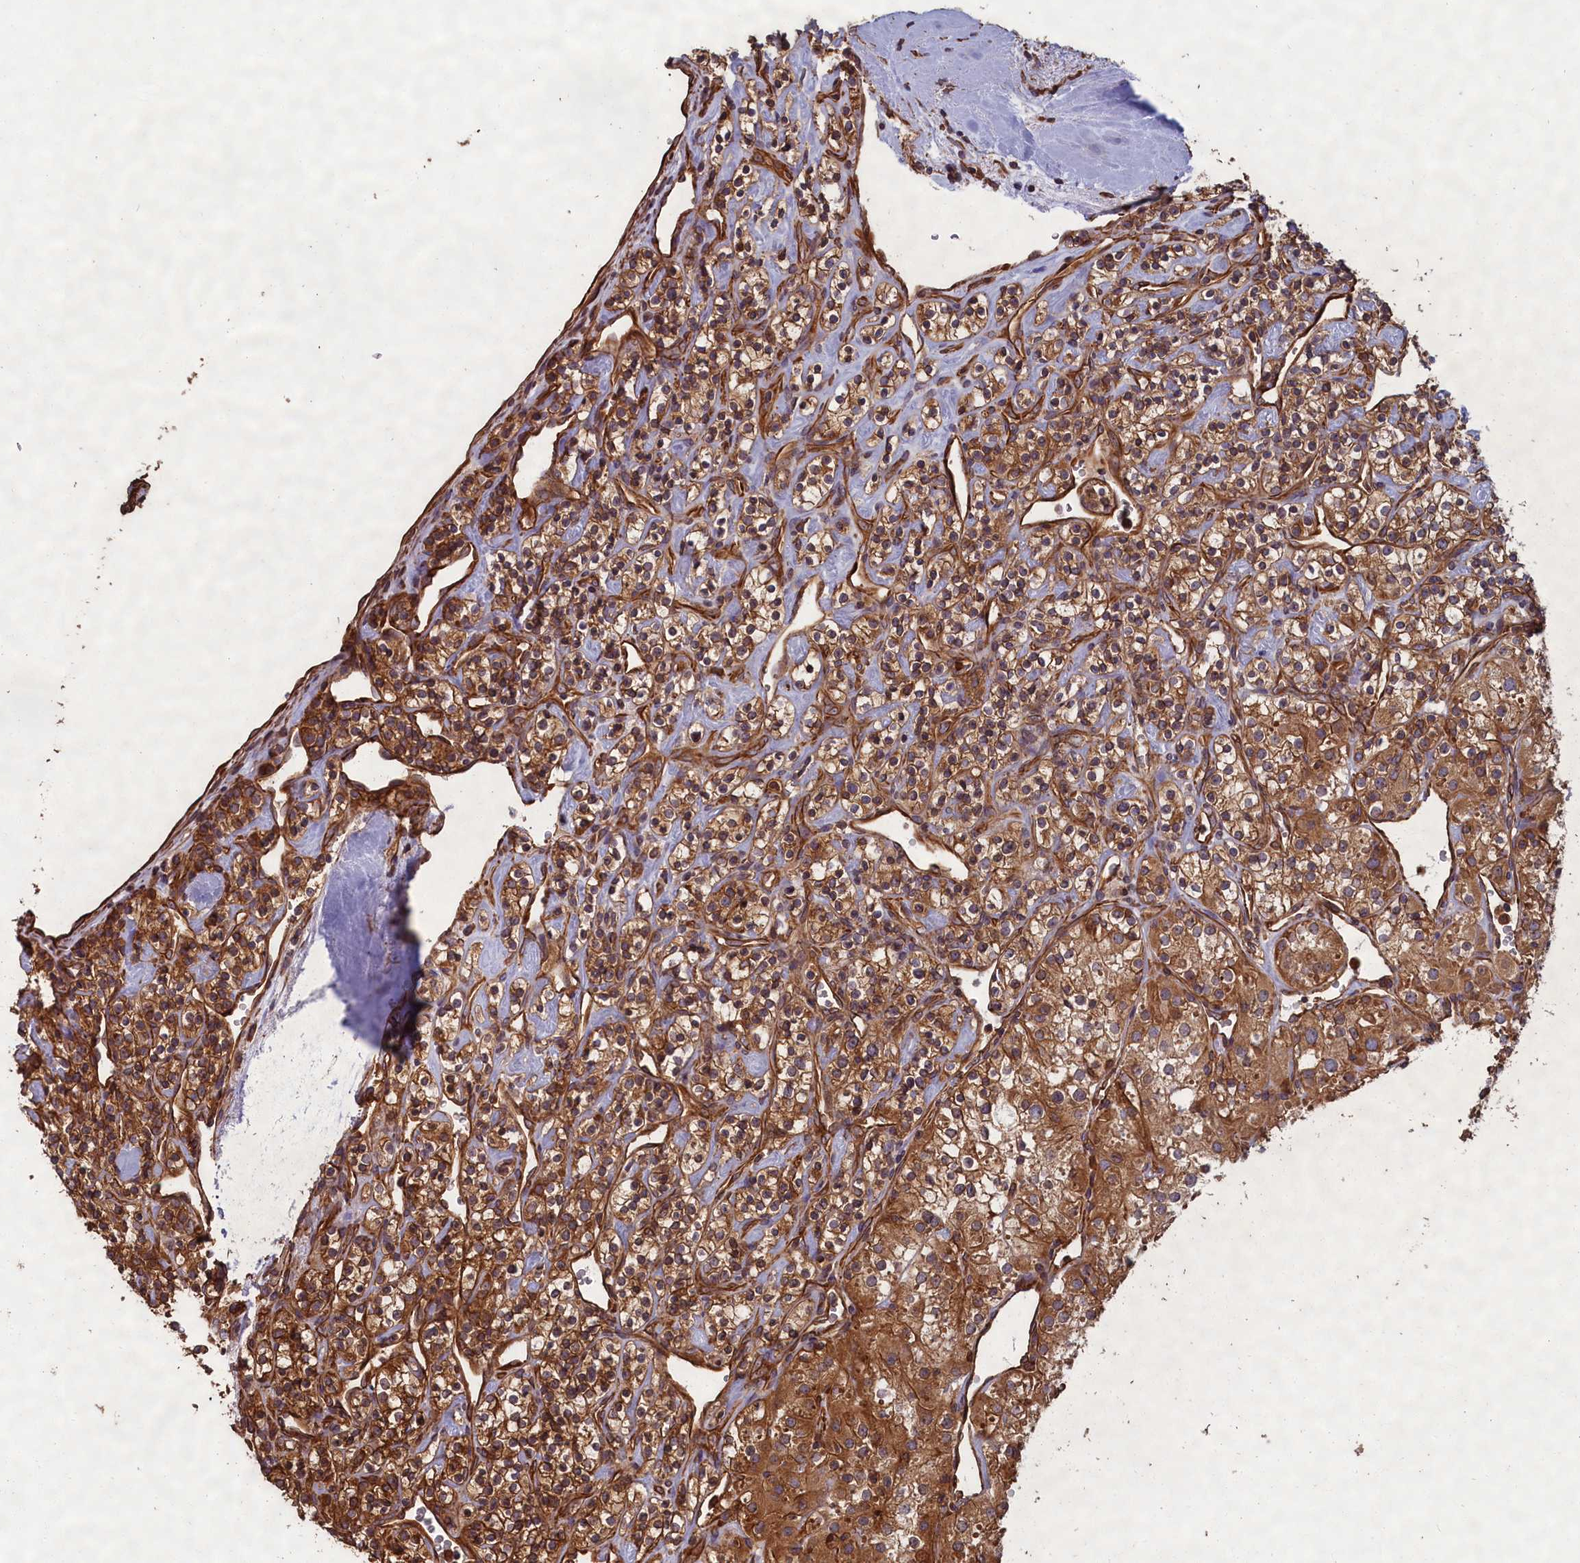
{"staining": {"intensity": "moderate", "quantity": ">75%", "location": "cytoplasmic/membranous"}, "tissue": "renal cancer", "cell_type": "Tumor cells", "image_type": "cancer", "snomed": [{"axis": "morphology", "description": "Adenocarcinoma, NOS"}, {"axis": "topography", "description": "Kidney"}], "caption": "A brown stain labels moderate cytoplasmic/membranous positivity of a protein in renal adenocarcinoma tumor cells. (DAB IHC with brightfield microscopy, high magnification).", "gene": "CCDC124", "patient": {"sex": "male", "age": 77}}